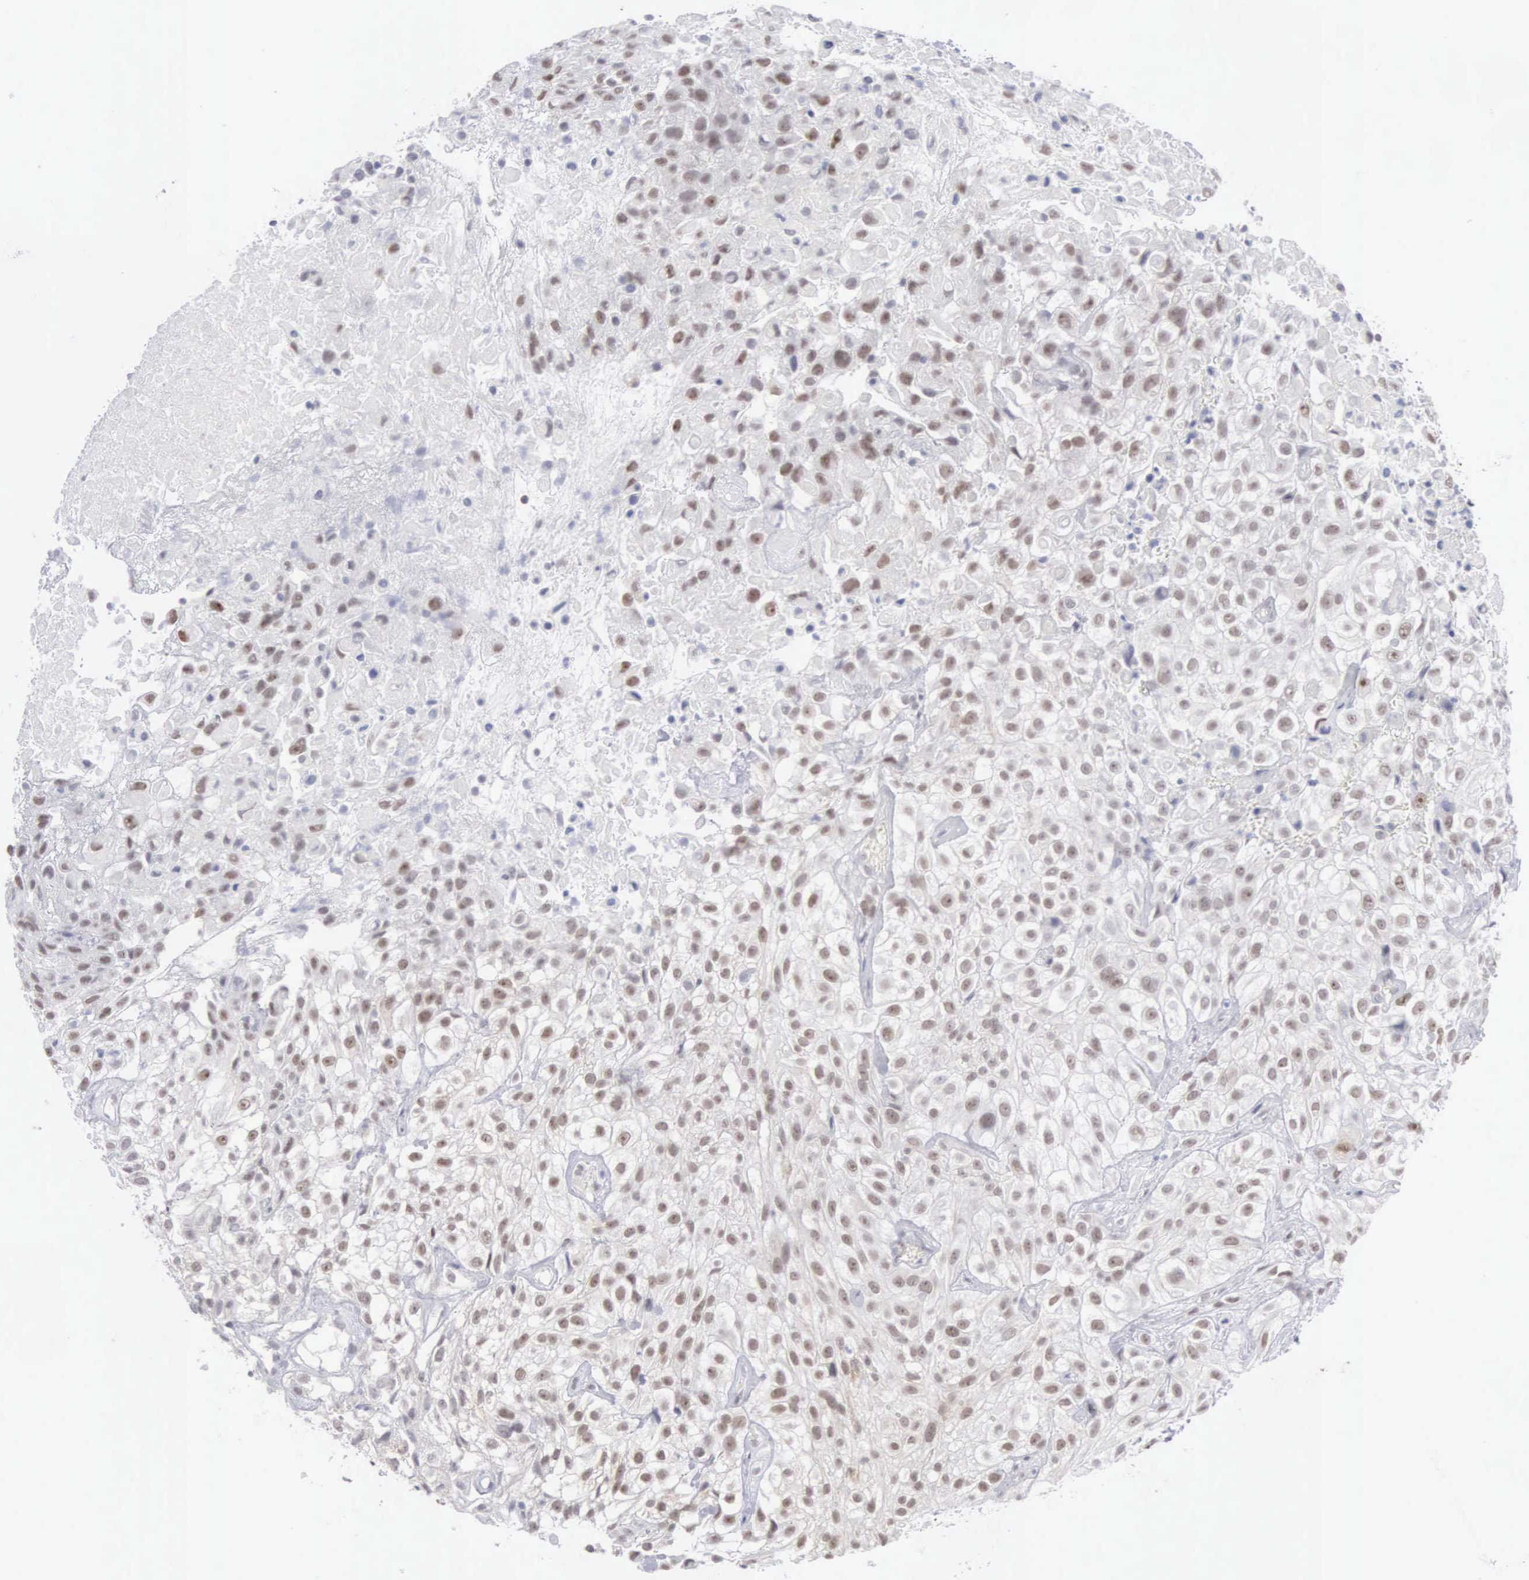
{"staining": {"intensity": "moderate", "quantity": "25%-75%", "location": "nuclear"}, "tissue": "urothelial cancer", "cell_type": "Tumor cells", "image_type": "cancer", "snomed": [{"axis": "morphology", "description": "Urothelial carcinoma, High grade"}, {"axis": "topography", "description": "Urinary bladder"}], "caption": "A medium amount of moderate nuclear positivity is identified in about 25%-75% of tumor cells in urothelial cancer tissue.", "gene": "MNAT1", "patient": {"sex": "male", "age": 56}}